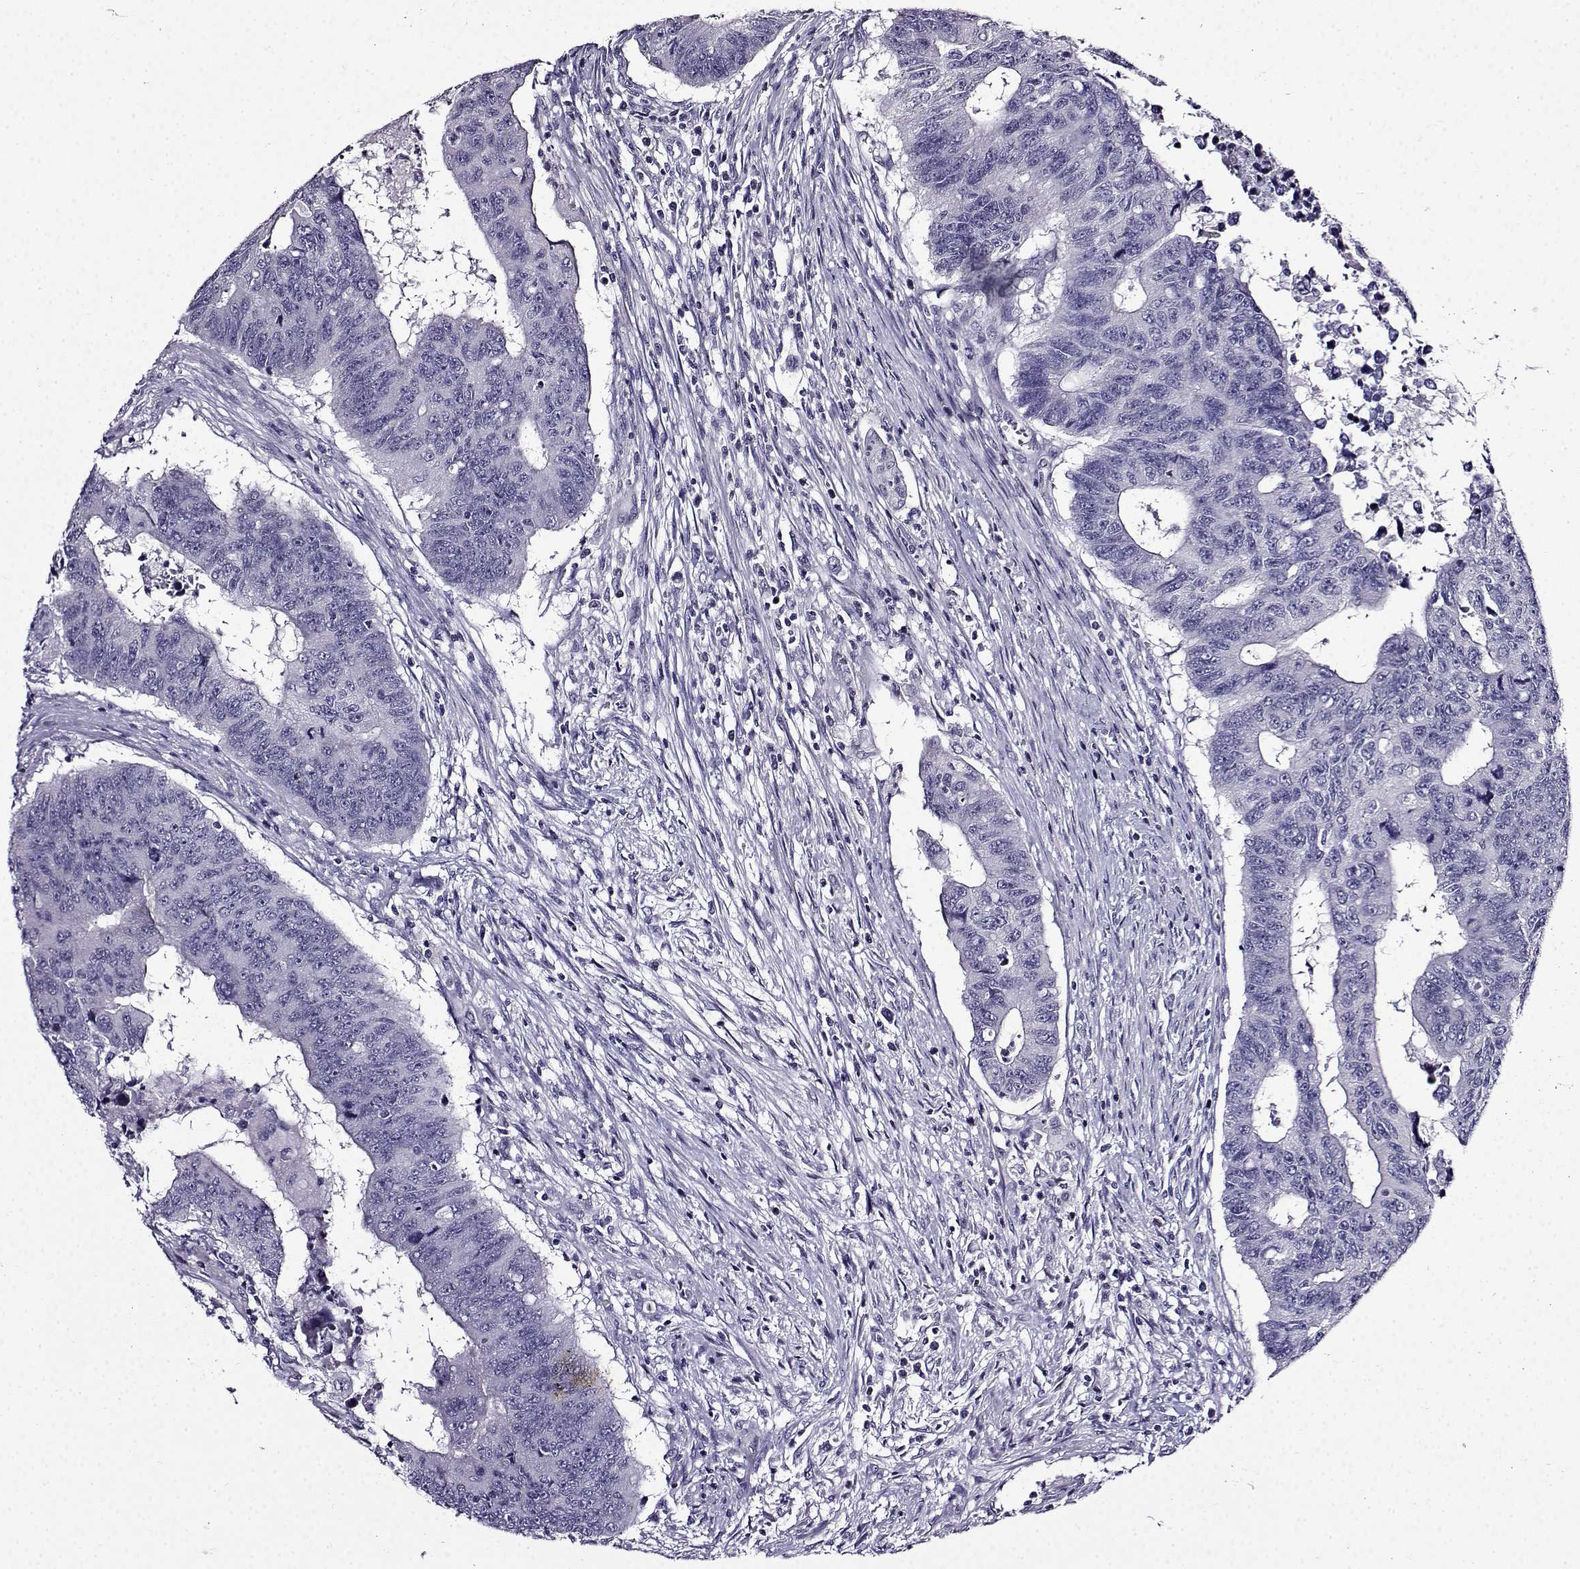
{"staining": {"intensity": "negative", "quantity": "none", "location": "none"}, "tissue": "colorectal cancer", "cell_type": "Tumor cells", "image_type": "cancer", "snomed": [{"axis": "morphology", "description": "Adenocarcinoma, NOS"}, {"axis": "topography", "description": "Rectum"}], "caption": "Immunohistochemistry histopathology image of neoplastic tissue: human adenocarcinoma (colorectal) stained with DAB shows no significant protein expression in tumor cells. (Stains: DAB IHC with hematoxylin counter stain, Microscopy: brightfield microscopy at high magnification).", "gene": "TMEM266", "patient": {"sex": "female", "age": 85}}